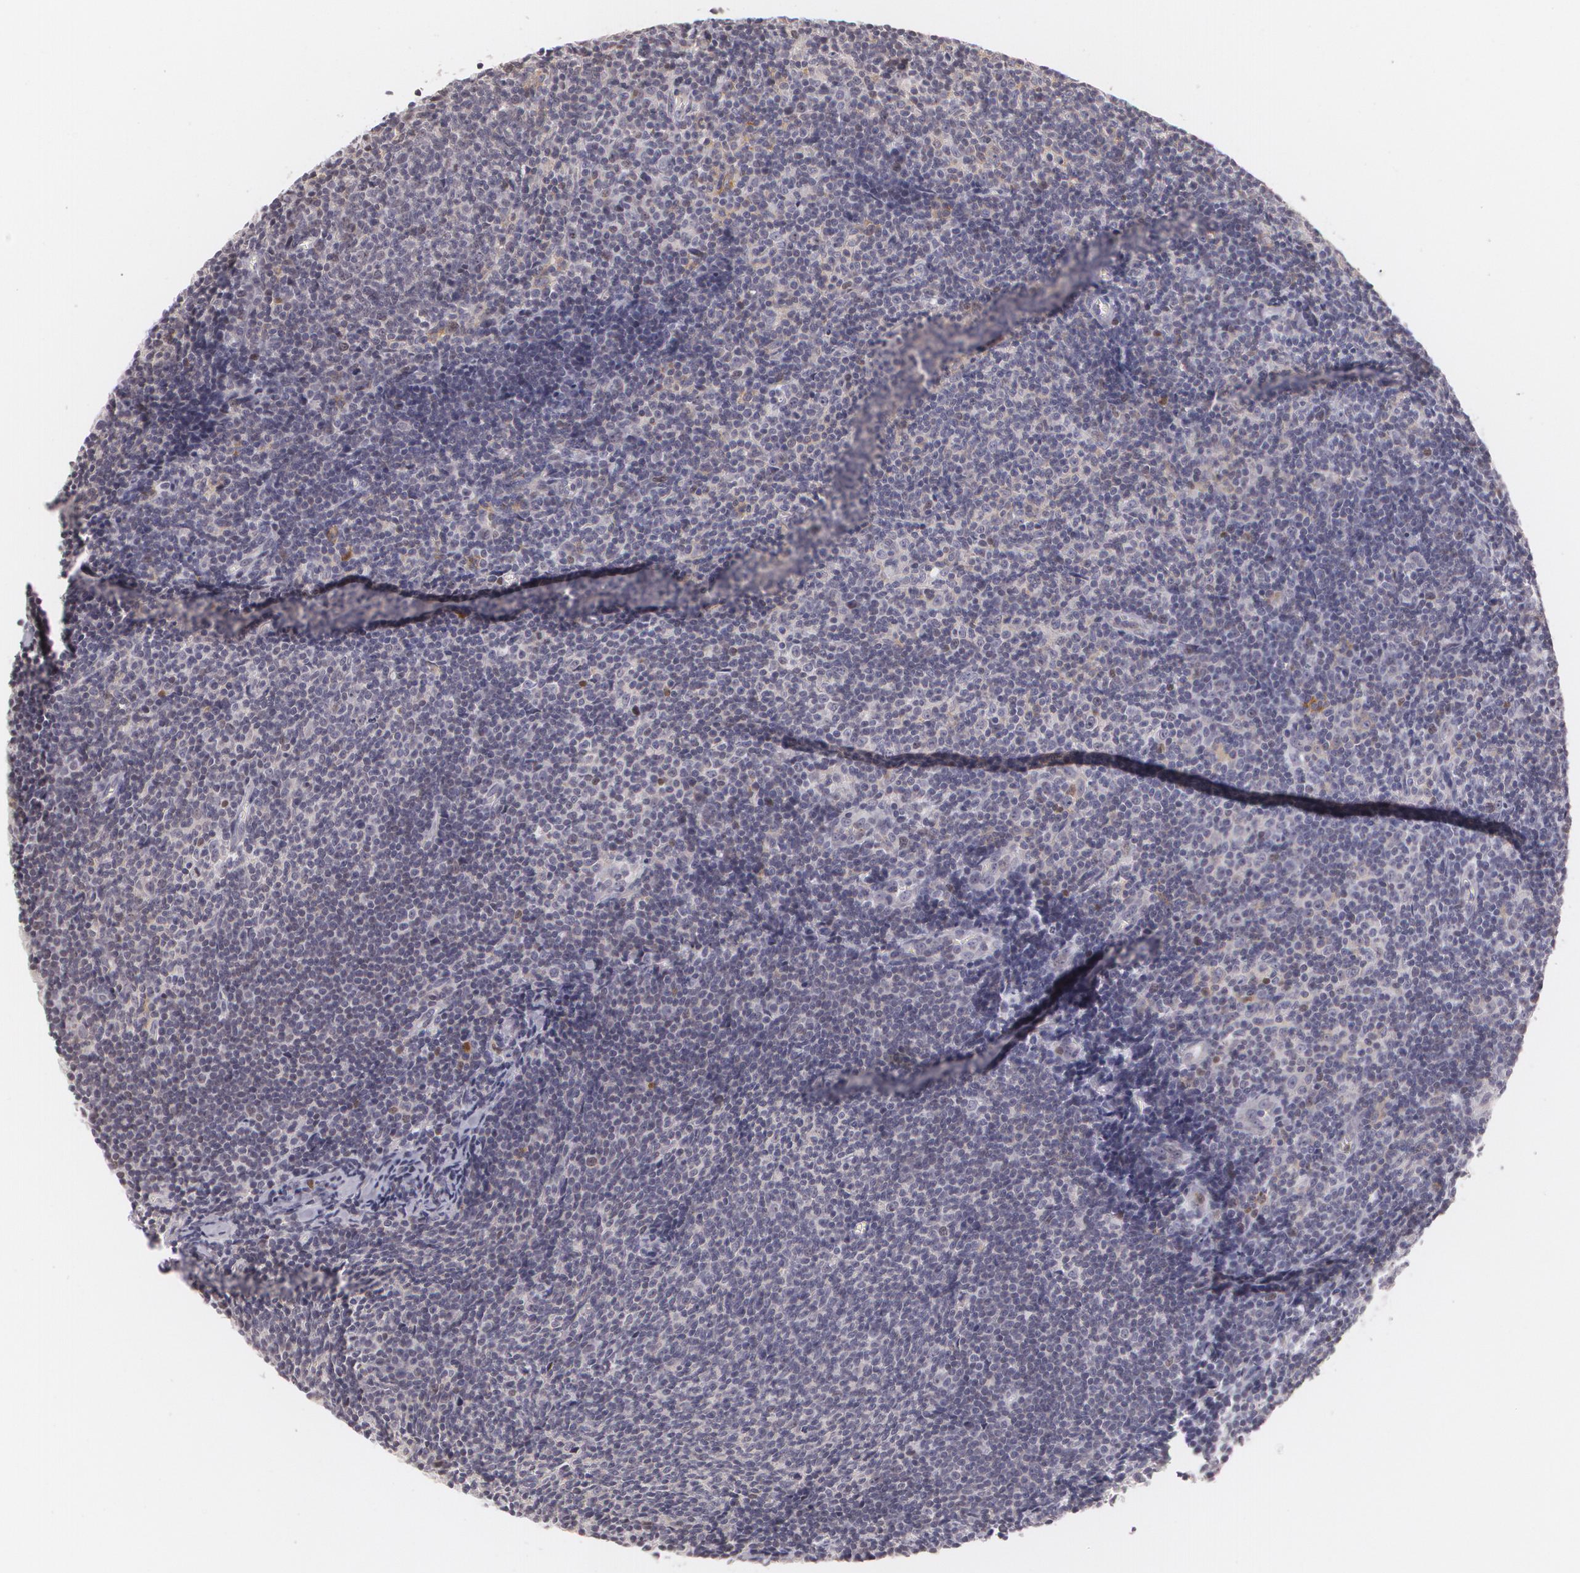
{"staining": {"intensity": "negative", "quantity": "none", "location": "none"}, "tissue": "lymphoma", "cell_type": "Tumor cells", "image_type": "cancer", "snomed": [{"axis": "morphology", "description": "Malignant lymphoma, non-Hodgkin's type, Low grade"}, {"axis": "topography", "description": "Lymph node"}], "caption": "Immunohistochemistry histopathology image of neoplastic tissue: human low-grade malignant lymphoma, non-Hodgkin's type stained with DAB exhibits no significant protein positivity in tumor cells. (IHC, brightfield microscopy, high magnification).", "gene": "ZBTB16", "patient": {"sex": "male", "age": 49}}